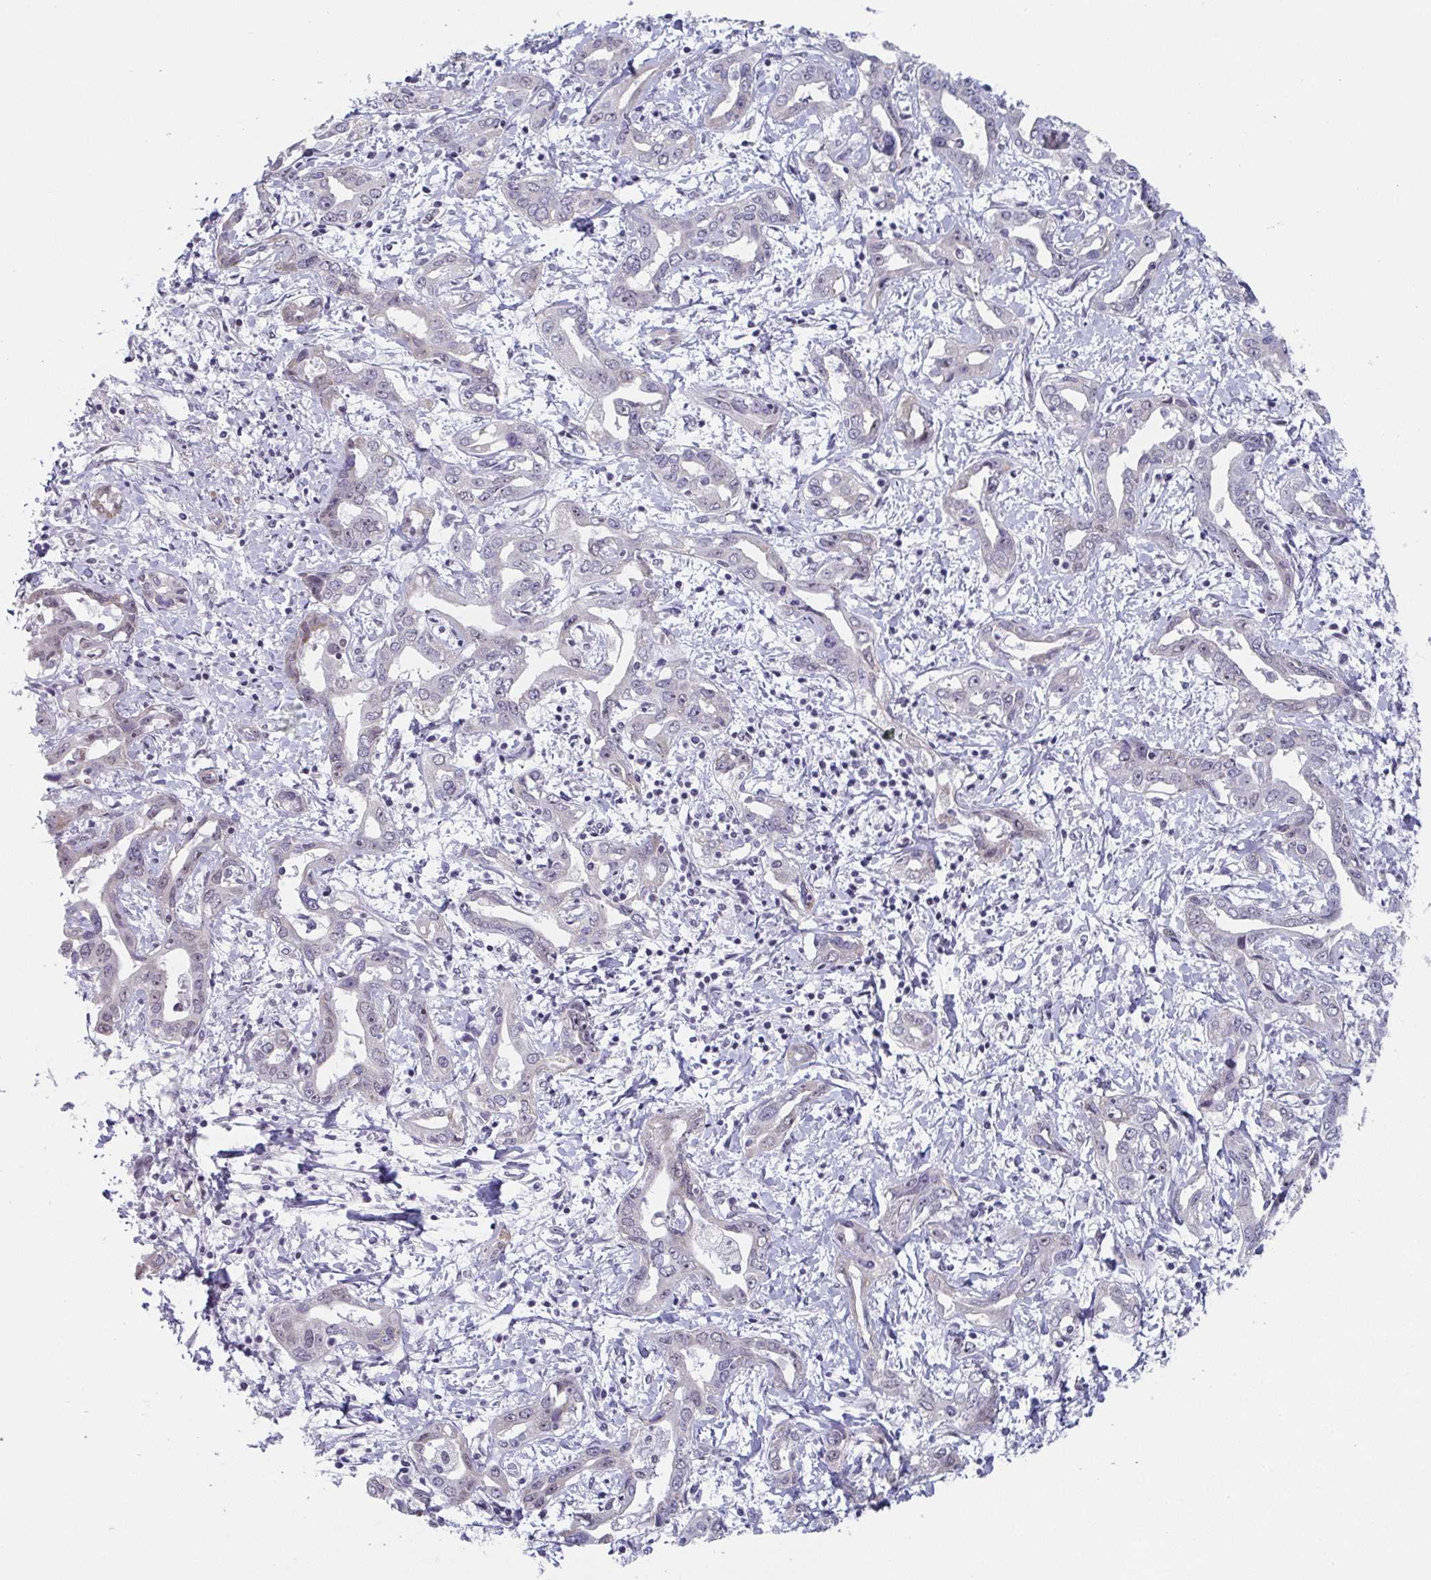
{"staining": {"intensity": "negative", "quantity": "none", "location": "none"}, "tissue": "liver cancer", "cell_type": "Tumor cells", "image_type": "cancer", "snomed": [{"axis": "morphology", "description": "Cholangiocarcinoma"}, {"axis": "topography", "description": "Liver"}], "caption": "Immunohistochemistry histopathology image of neoplastic tissue: human cholangiocarcinoma (liver) stained with DAB reveals no significant protein staining in tumor cells.", "gene": "EXOSC7", "patient": {"sex": "male", "age": 59}}